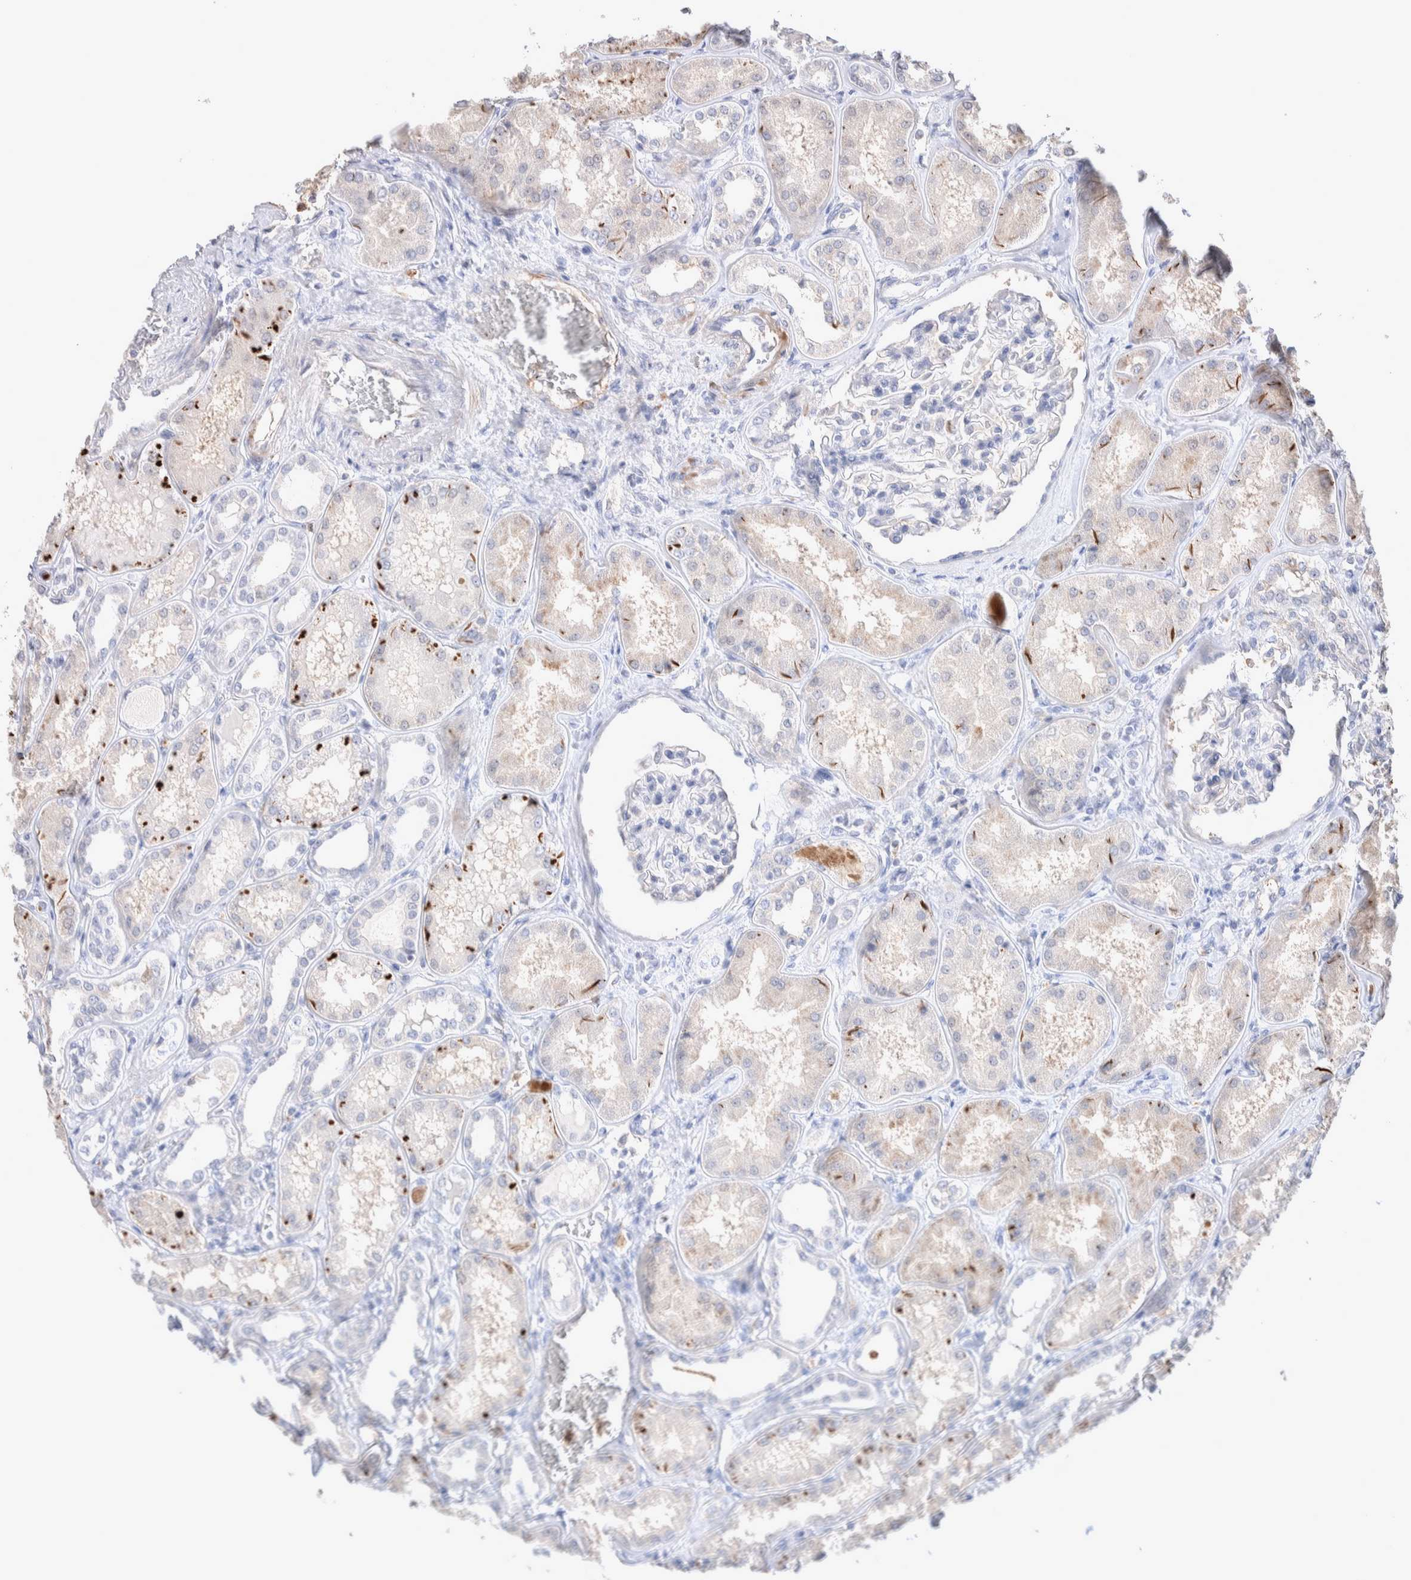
{"staining": {"intensity": "negative", "quantity": "none", "location": "none"}, "tissue": "kidney", "cell_type": "Cells in glomeruli", "image_type": "normal", "snomed": [{"axis": "morphology", "description": "Normal tissue, NOS"}, {"axis": "topography", "description": "Kidney"}], "caption": "The image shows no significant staining in cells in glomeruli of kidney.", "gene": "FFAR2", "patient": {"sex": "female", "age": 56}}